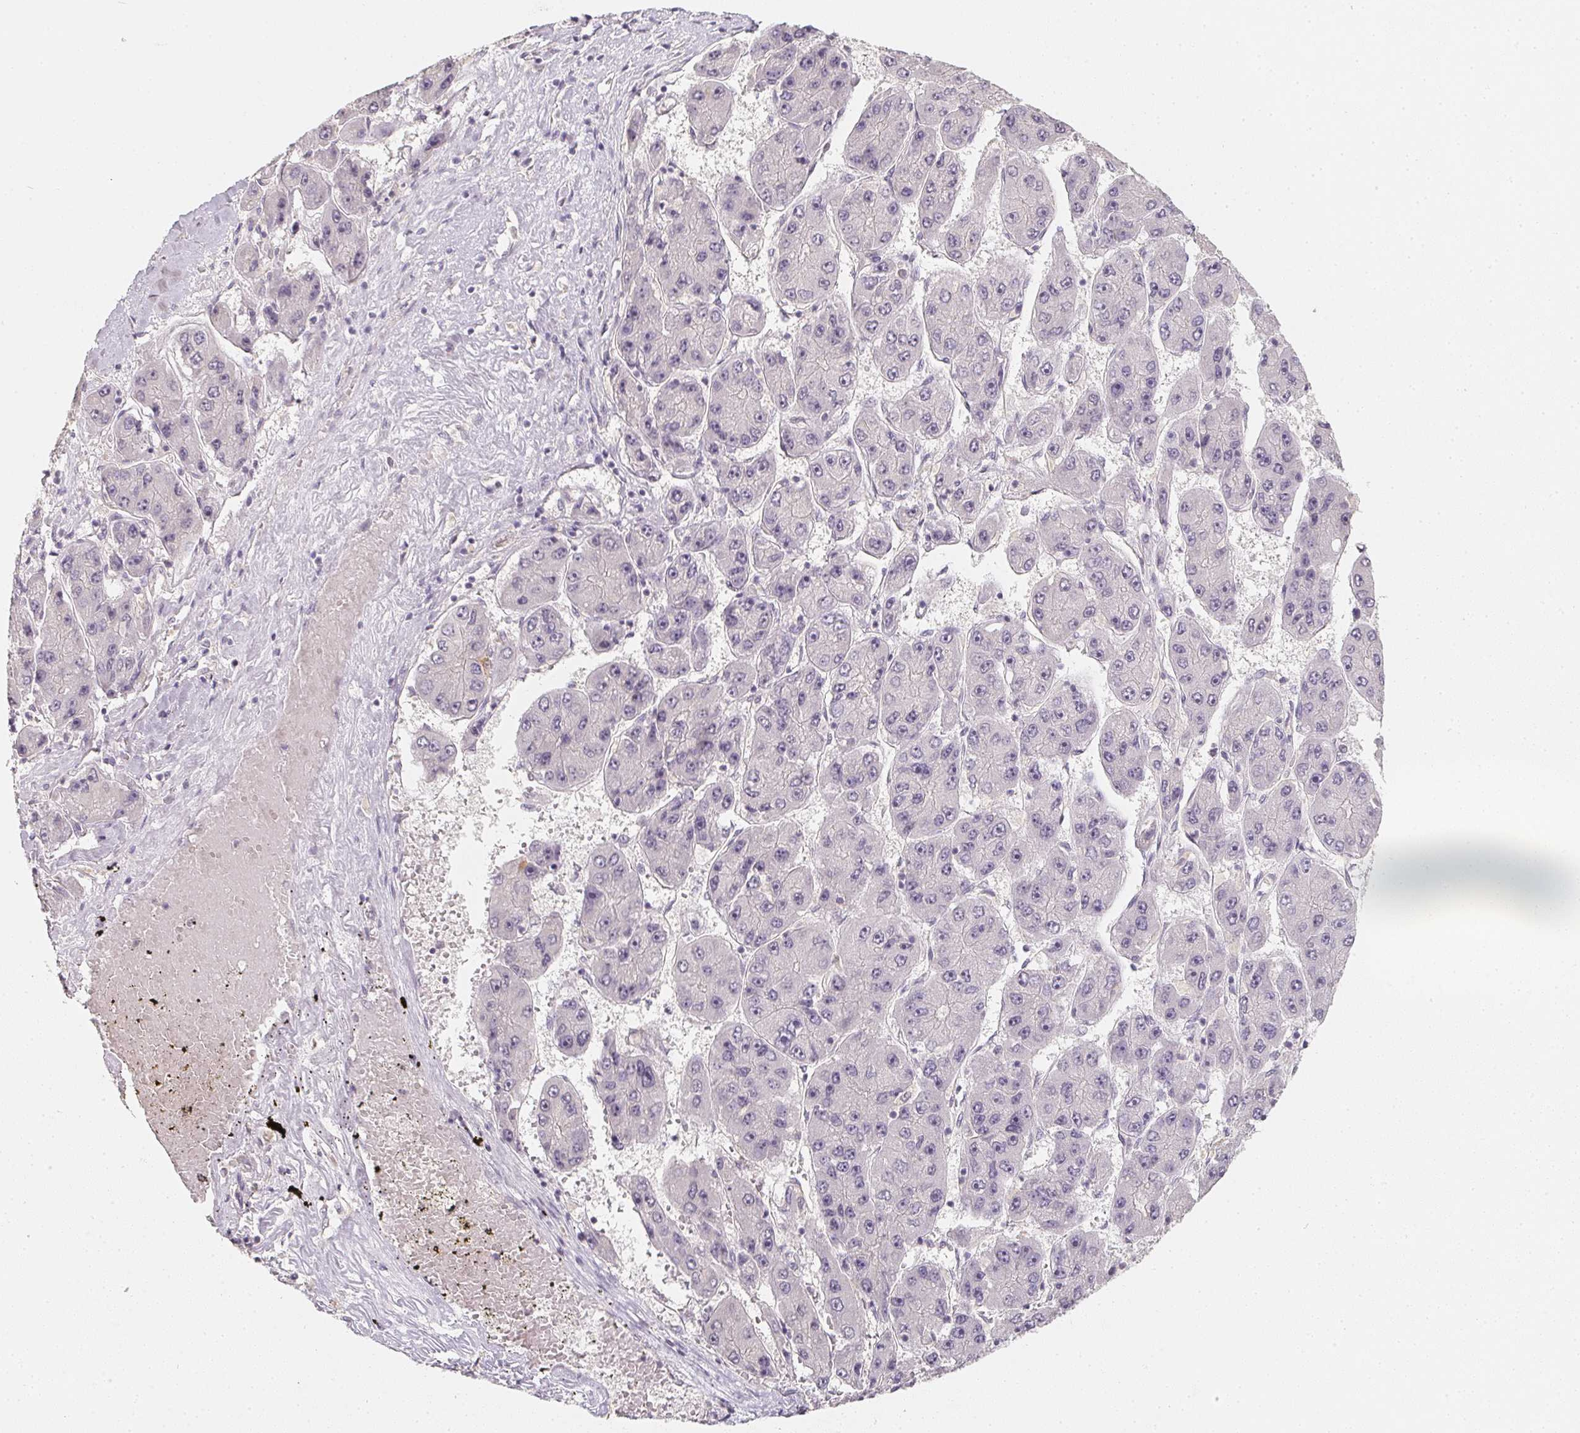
{"staining": {"intensity": "negative", "quantity": "none", "location": "none"}, "tissue": "liver cancer", "cell_type": "Tumor cells", "image_type": "cancer", "snomed": [{"axis": "morphology", "description": "Carcinoma, Hepatocellular, NOS"}, {"axis": "topography", "description": "Liver"}], "caption": "Photomicrograph shows no significant protein expression in tumor cells of liver cancer (hepatocellular carcinoma).", "gene": "SOAT1", "patient": {"sex": "female", "age": 61}}